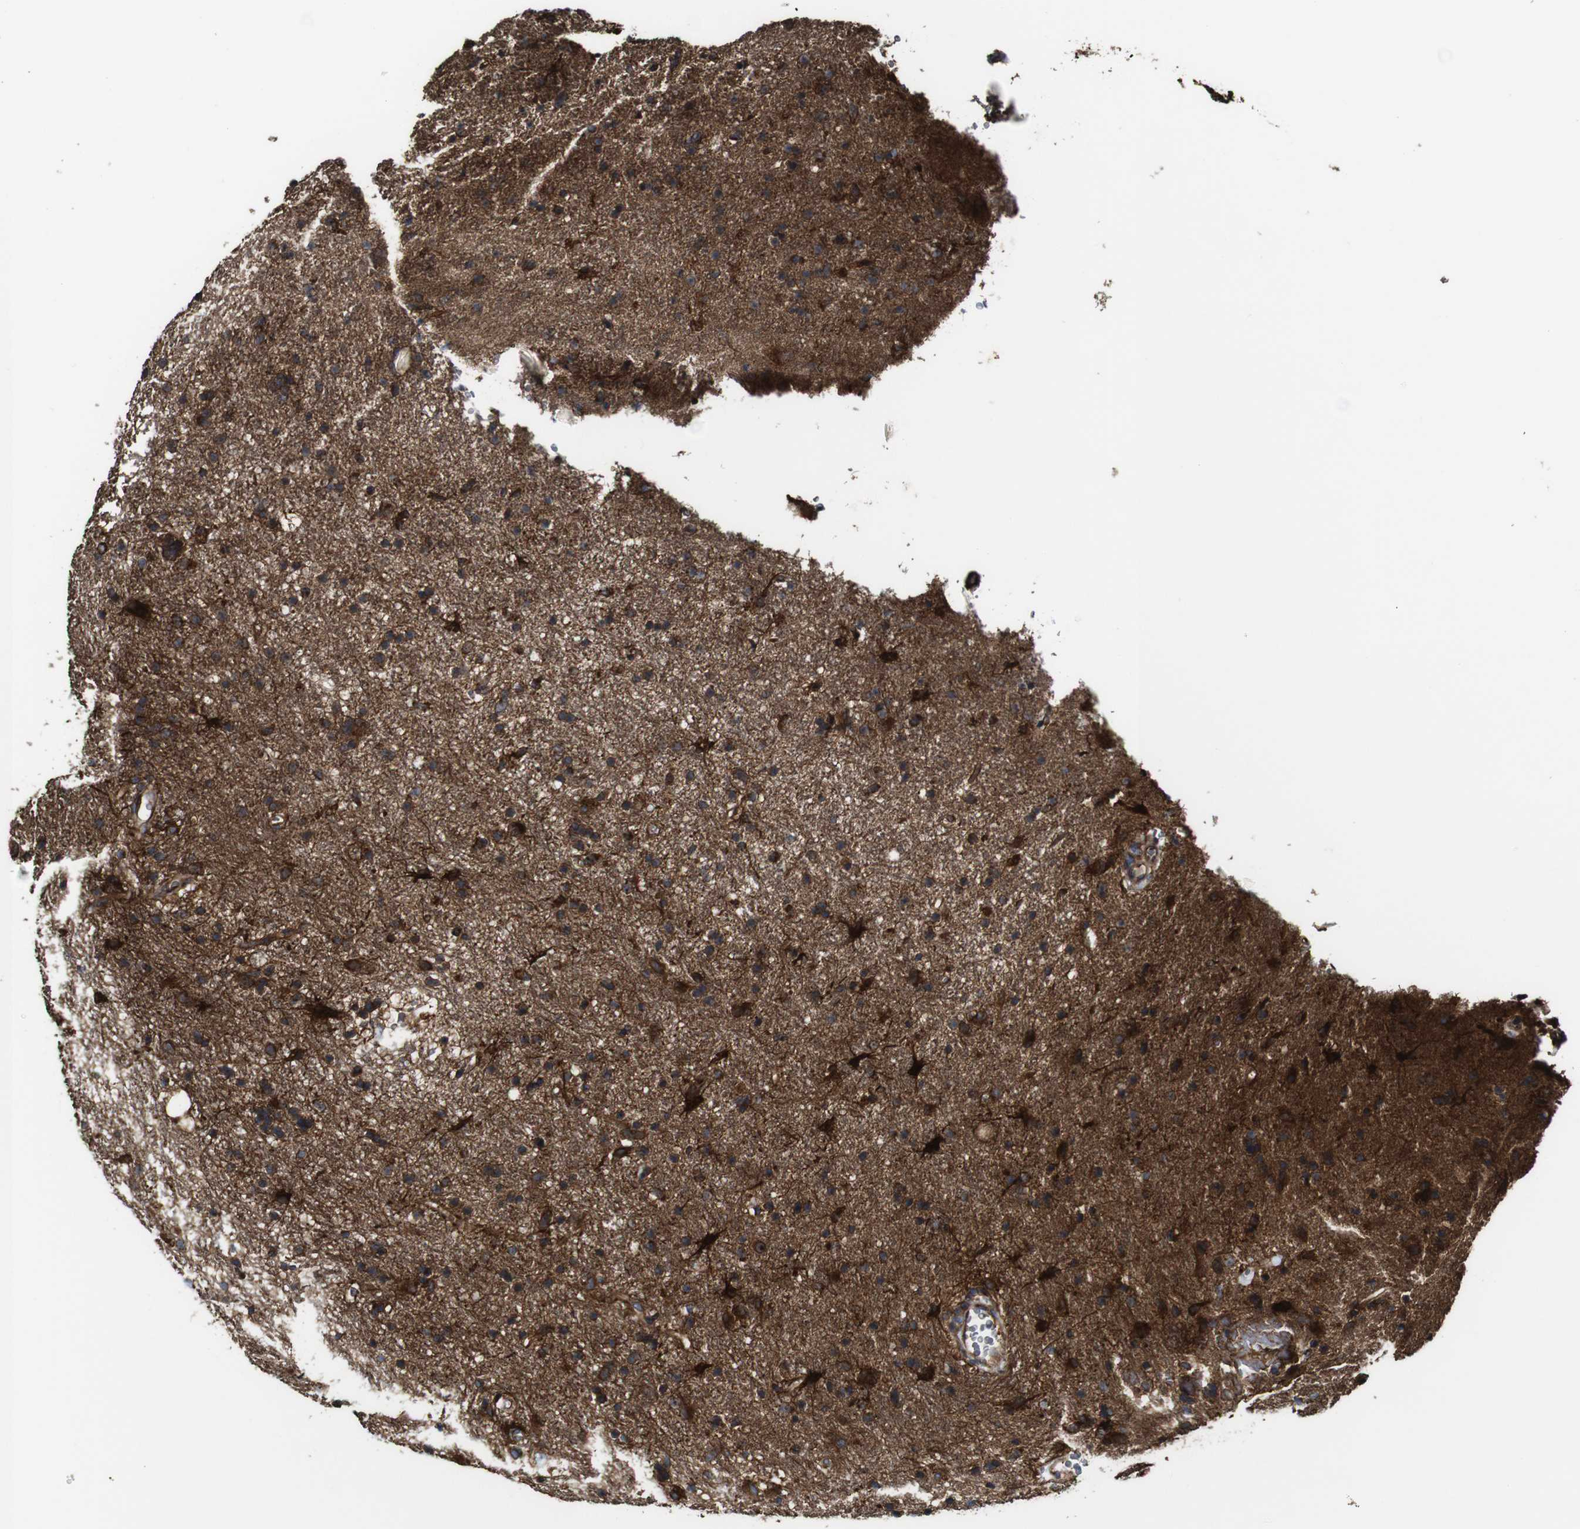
{"staining": {"intensity": "strong", "quantity": "25%-75%", "location": "cytoplasmic/membranous"}, "tissue": "glioma", "cell_type": "Tumor cells", "image_type": "cancer", "snomed": [{"axis": "morphology", "description": "Glioma, malignant, Low grade"}, {"axis": "topography", "description": "Brain"}], "caption": "The photomicrograph displays a brown stain indicating the presence of a protein in the cytoplasmic/membranous of tumor cells in glioma. Nuclei are stained in blue.", "gene": "TNIK", "patient": {"sex": "male", "age": 77}}